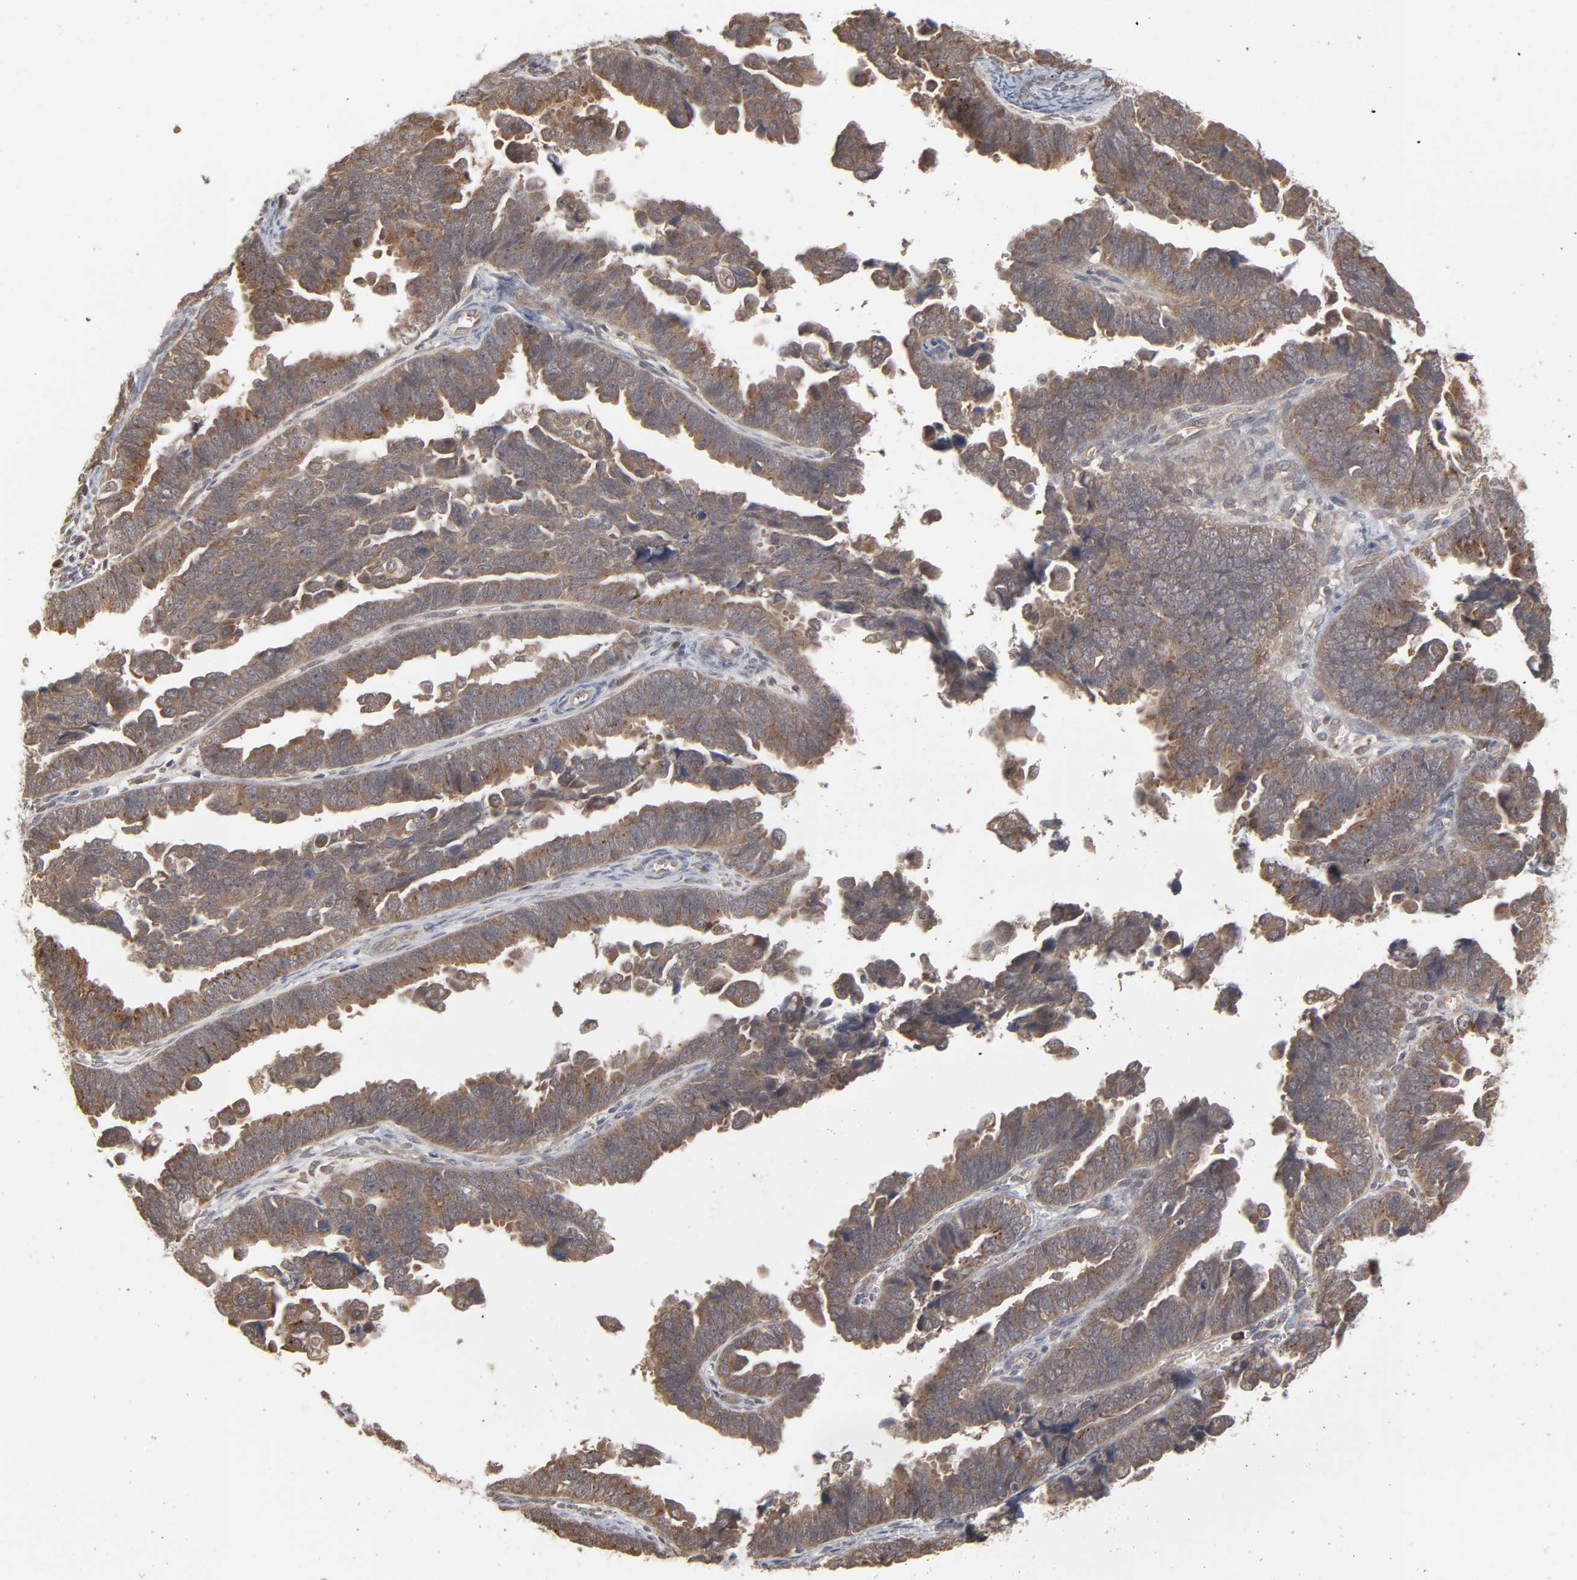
{"staining": {"intensity": "moderate", "quantity": ">75%", "location": "cytoplasmic/membranous"}, "tissue": "endometrial cancer", "cell_type": "Tumor cells", "image_type": "cancer", "snomed": [{"axis": "morphology", "description": "Adenocarcinoma, NOS"}, {"axis": "topography", "description": "Endometrium"}], "caption": "Moderate cytoplasmic/membranous positivity is present in approximately >75% of tumor cells in endometrial cancer (adenocarcinoma). Using DAB (3,3'-diaminobenzidine) (brown) and hematoxylin (blue) stains, captured at high magnification using brightfield microscopy.", "gene": "SCFD1", "patient": {"sex": "female", "age": 75}}